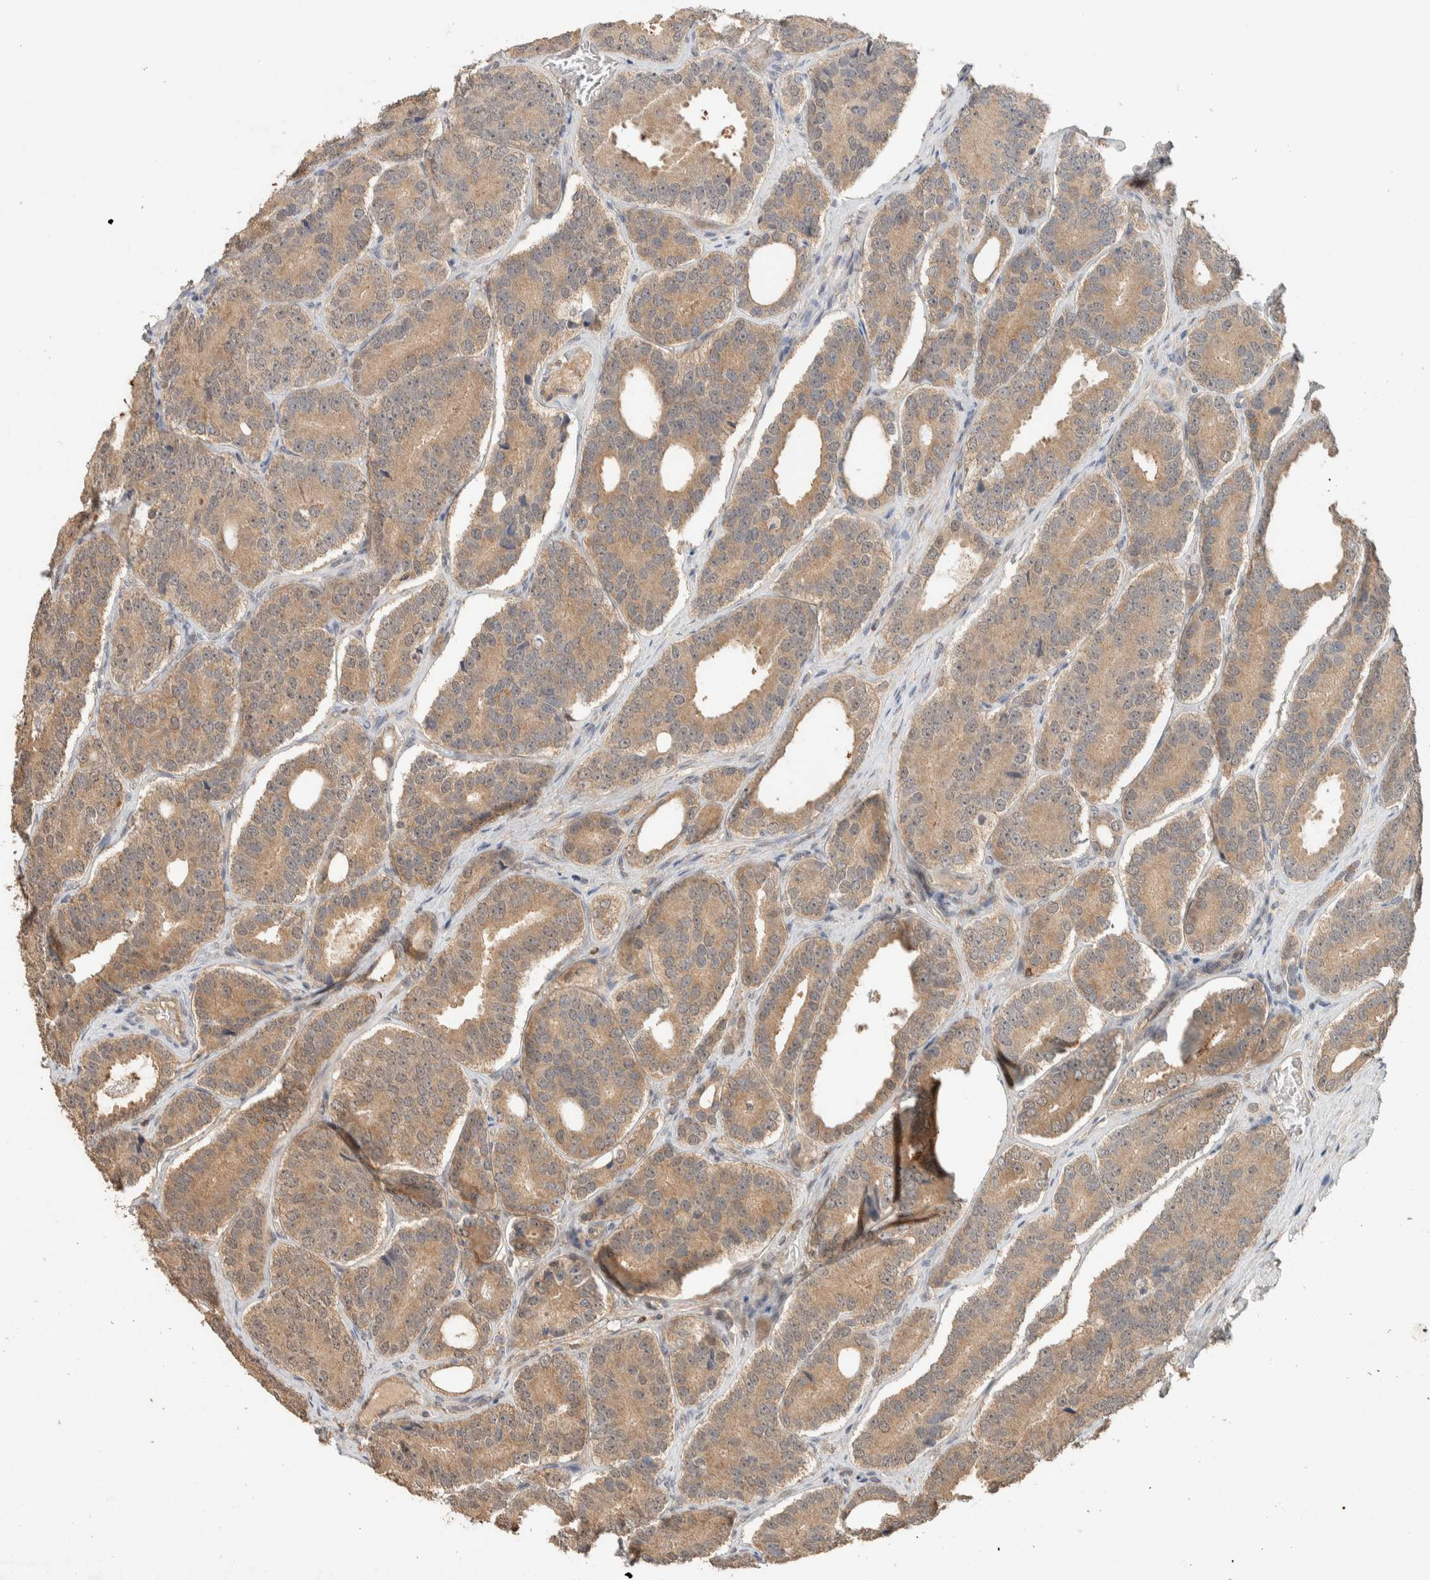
{"staining": {"intensity": "moderate", "quantity": ">75%", "location": "cytoplasmic/membranous"}, "tissue": "prostate cancer", "cell_type": "Tumor cells", "image_type": "cancer", "snomed": [{"axis": "morphology", "description": "Adenocarcinoma, High grade"}, {"axis": "topography", "description": "Prostate"}], "caption": "Immunohistochemical staining of prostate cancer (high-grade adenocarcinoma) reveals medium levels of moderate cytoplasmic/membranous protein expression in about >75% of tumor cells.", "gene": "ZNF567", "patient": {"sex": "male", "age": 56}}